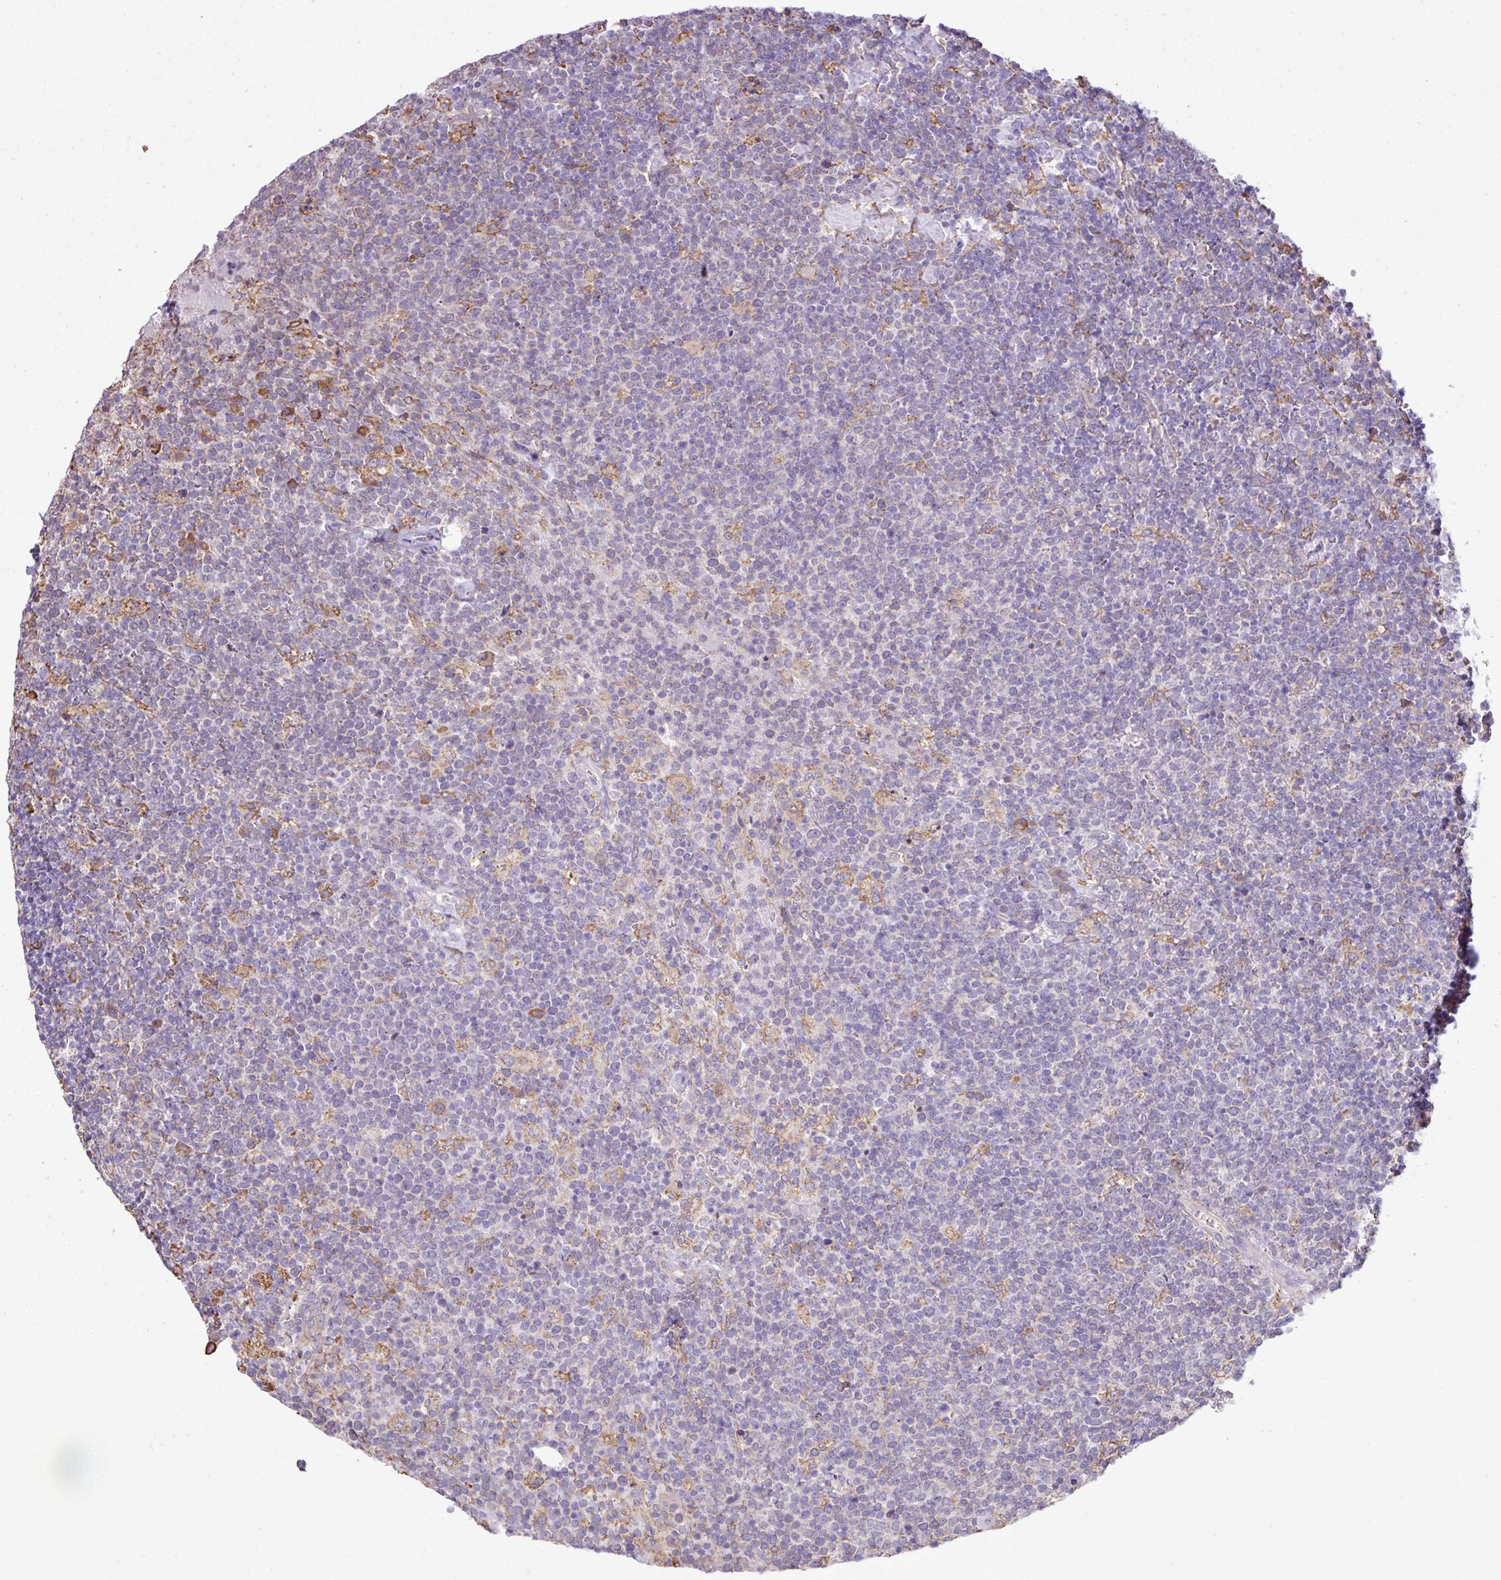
{"staining": {"intensity": "negative", "quantity": "none", "location": "none"}, "tissue": "lymphoma", "cell_type": "Tumor cells", "image_type": "cancer", "snomed": [{"axis": "morphology", "description": "Malignant lymphoma, non-Hodgkin's type, High grade"}, {"axis": "topography", "description": "Lymph node"}], "caption": "A micrograph of human lymphoma is negative for staining in tumor cells. (DAB immunohistochemistry (IHC) visualized using brightfield microscopy, high magnification).", "gene": "ZSCAN5A", "patient": {"sex": "male", "age": 61}}